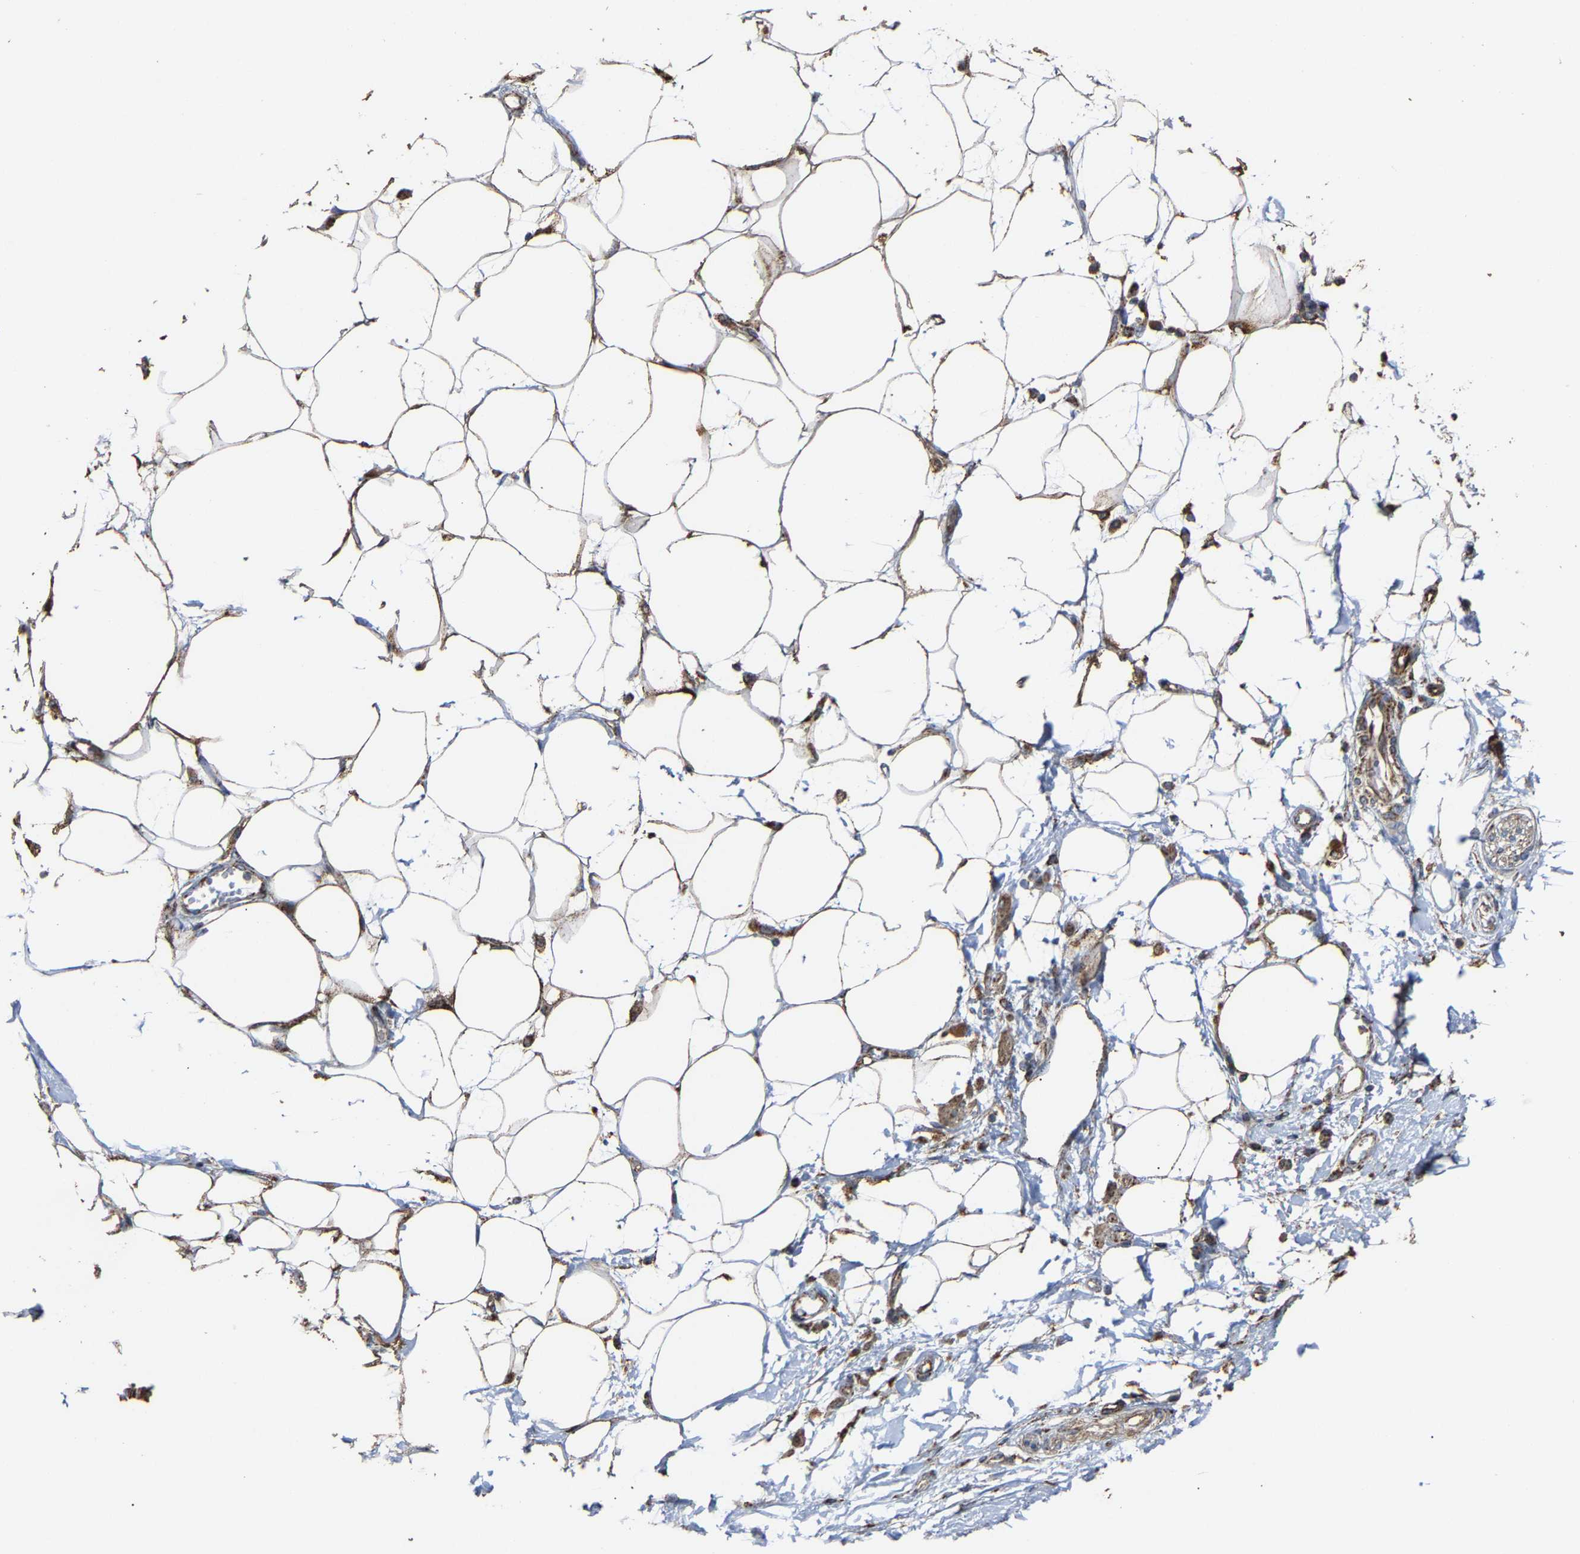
{"staining": {"intensity": "moderate", "quantity": ">75%", "location": "cytoplasmic/membranous"}, "tissue": "adipose tissue", "cell_type": "Adipocytes", "image_type": "normal", "snomed": [{"axis": "morphology", "description": "Normal tissue, NOS"}, {"axis": "morphology", "description": "Adenocarcinoma, NOS"}, {"axis": "topography", "description": "Duodenum"}, {"axis": "topography", "description": "Peripheral nerve tissue"}], "caption": "Immunohistochemistry of benign adipose tissue reveals medium levels of moderate cytoplasmic/membranous staining in about >75% of adipocytes.", "gene": "NDUFV3", "patient": {"sex": "female", "age": 60}}